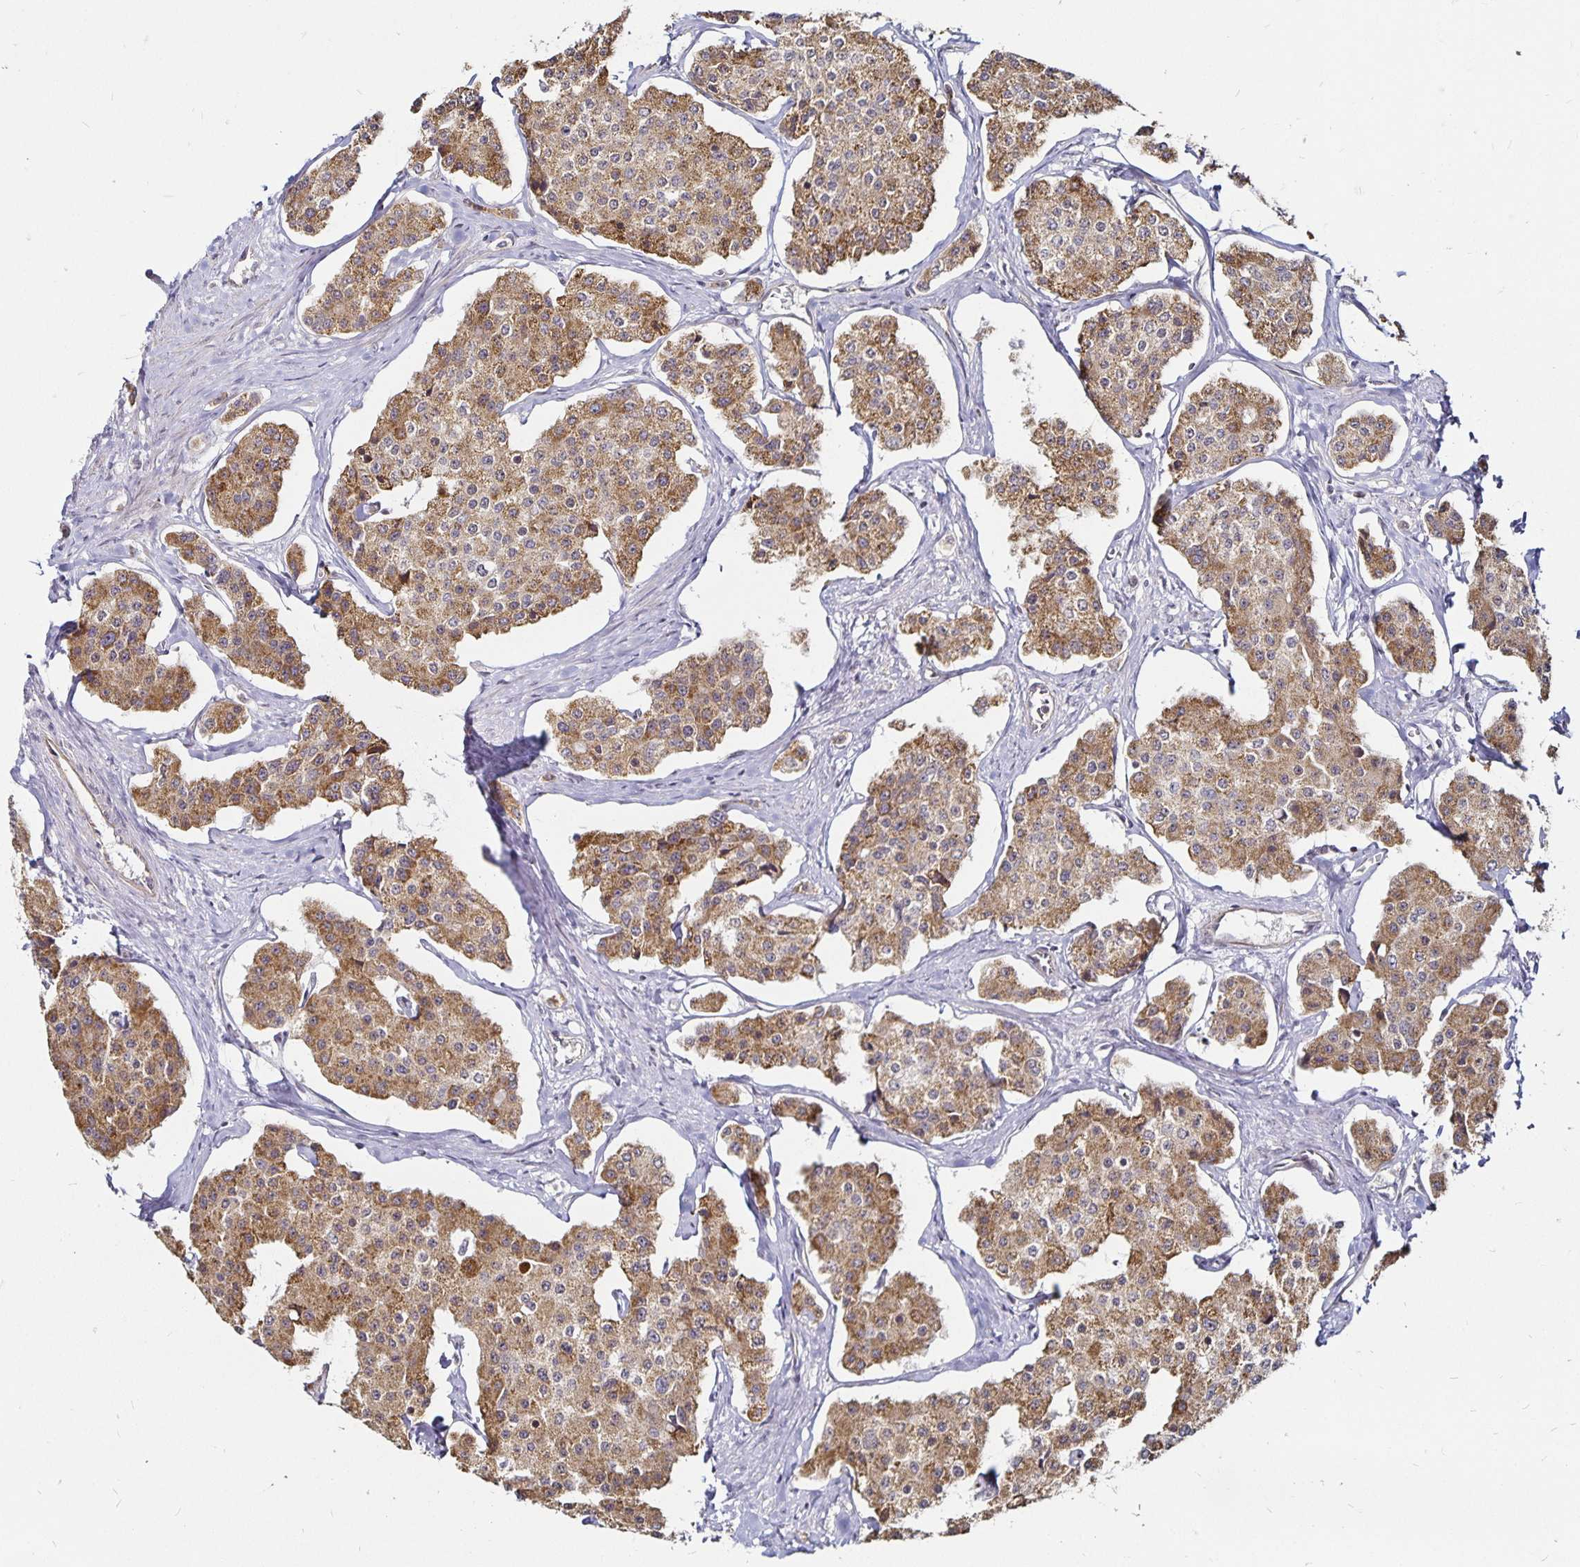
{"staining": {"intensity": "moderate", "quantity": ">75%", "location": "cytoplasmic/membranous"}, "tissue": "carcinoid", "cell_type": "Tumor cells", "image_type": "cancer", "snomed": [{"axis": "morphology", "description": "Carcinoid, malignant, NOS"}, {"axis": "topography", "description": "Small intestine"}], "caption": "Carcinoid stained with a brown dye demonstrates moderate cytoplasmic/membranous positive positivity in about >75% of tumor cells.", "gene": "CYP27A1", "patient": {"sex": "female", "age": 65}}